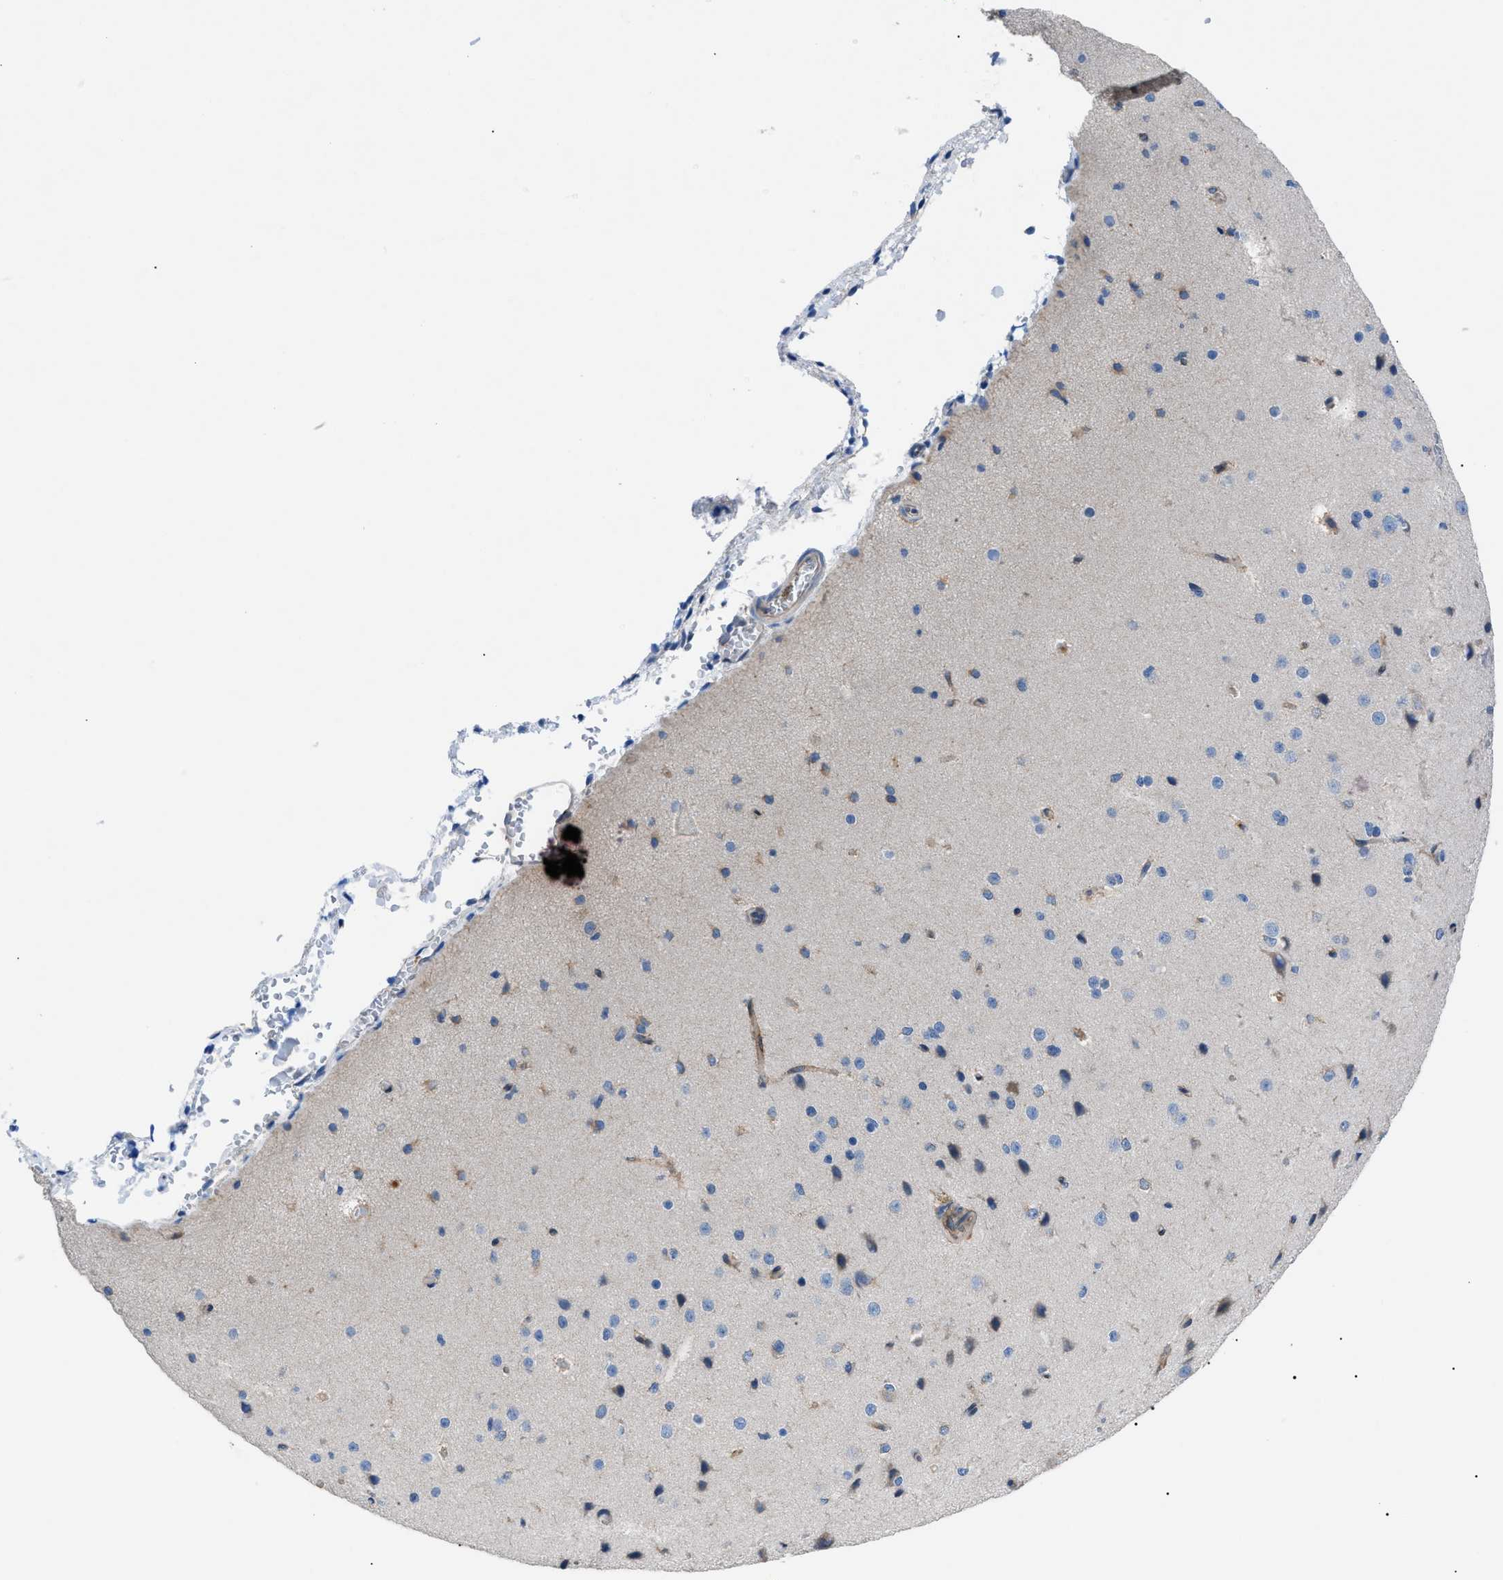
{"staining": {"intensity": "weak", "quantity": ">75%", "location": "cytoplasmic/membranous"}, "tissue": "cerebral cortex", "cell_type": "Endothelial cells", "image_type": "normal", "snomed": [{"axis": "morphology", "description": "Normal tissue, NOS"}, {"axis": "morphology", "description": "Developmental malformation"}, {"axis": "topography", "description": "Cerebral cortex"}], "caption": "Weak cytoplasmic/membranous protein expression is present in about >75% of endothelial cells in cerebral cortex.", "gene": "ZDHHC24", "patient": {"sex": "female", "age": 30}}